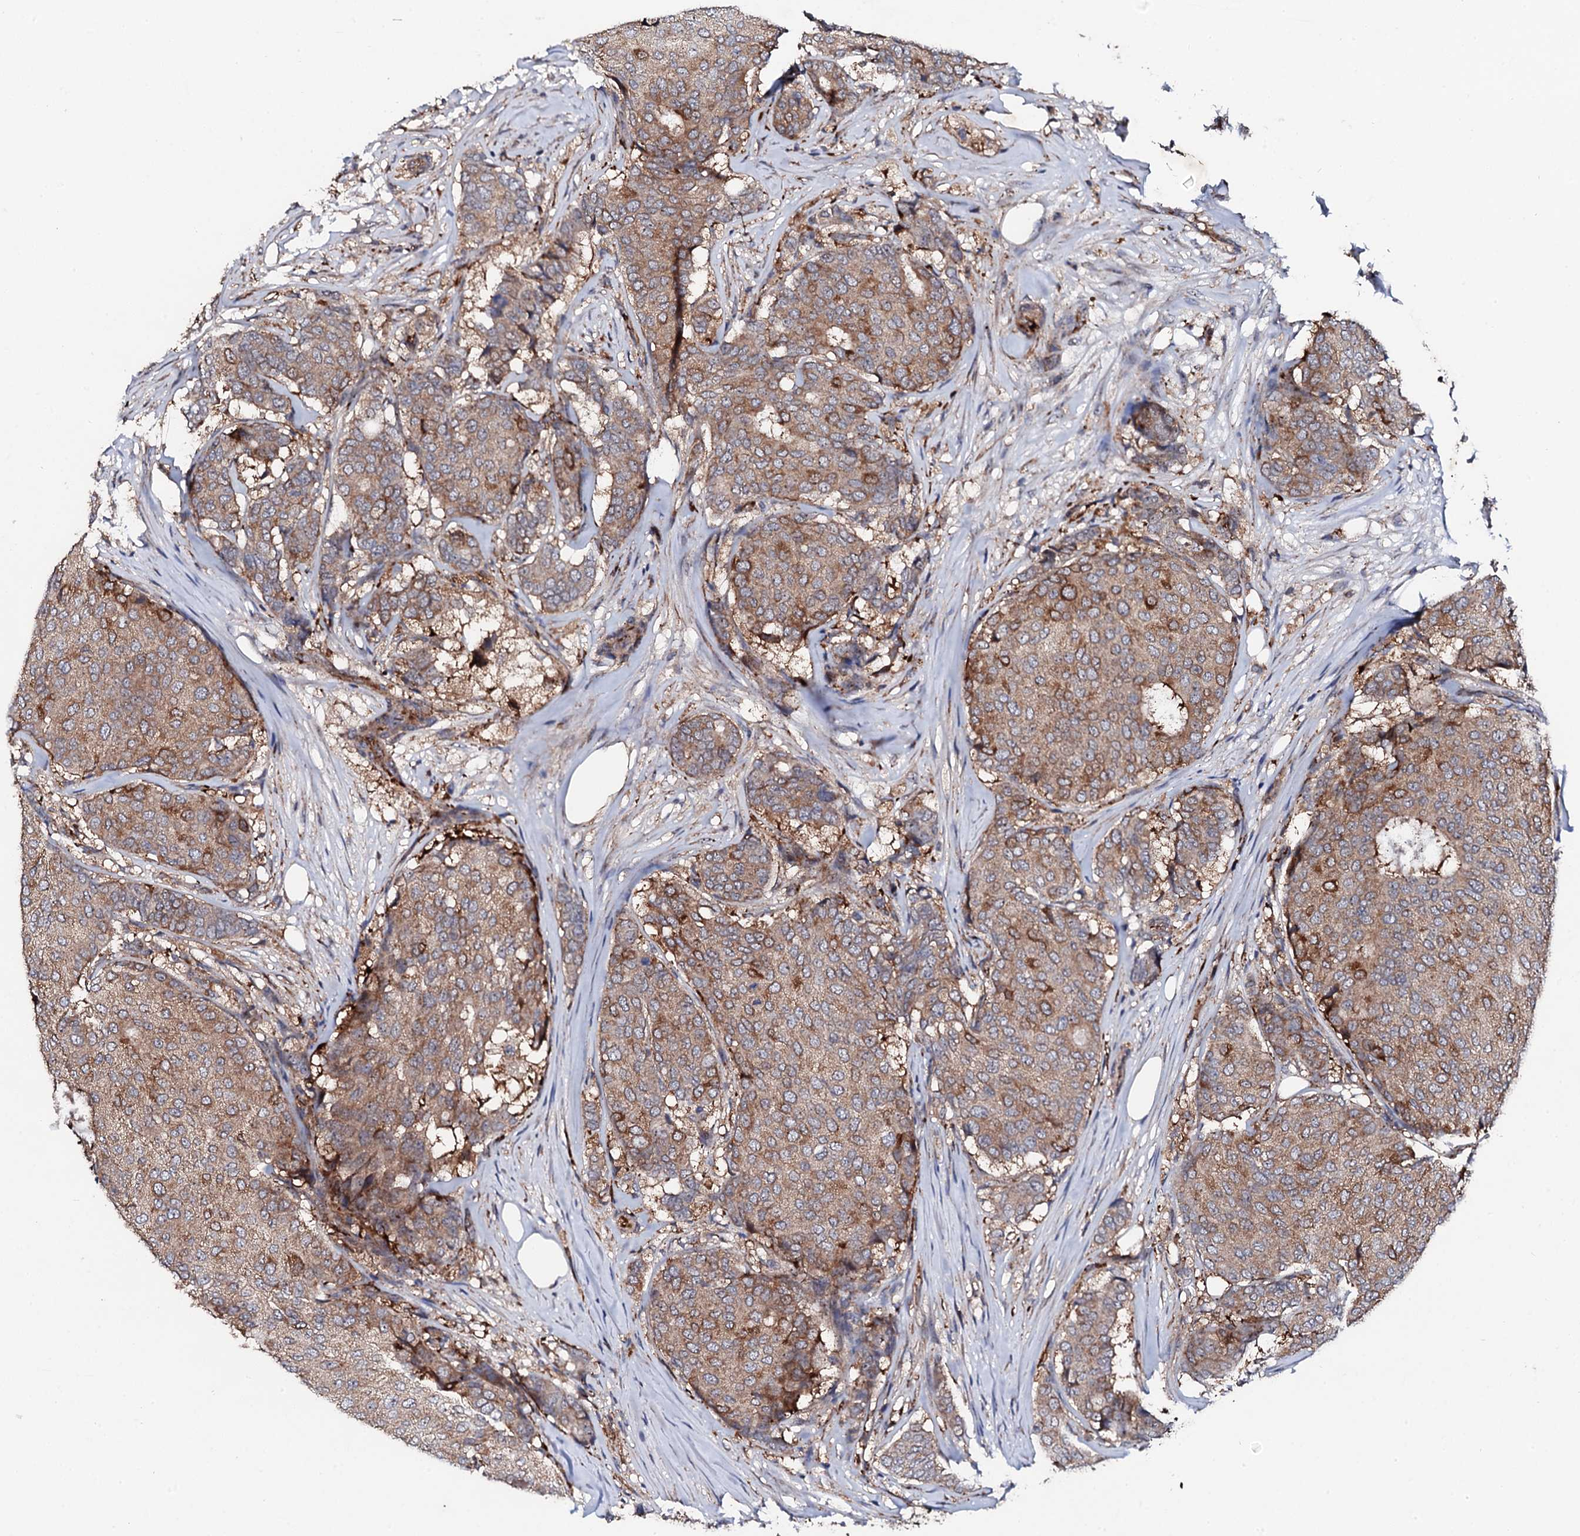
{"staining": {"intensity": "moderate", "quantity": ">75%", "location": "cytoplasmic/membranous"}, "tissue": "breast cancer", "cell_type": "Tumor cells", "image_type": "cancer", "snomed": [{"axis": "morphology", "description": "Duct carcinoma"}, {"axis": "topography", "description": "Breast"}], "caption": "Breast cancer (infiltrating ductal carcinoma) was stained to show a protein in brown. There is medium levels of moderate cytoplasmic/membranous staining in approximately >75% of tumor cells. The protein is stained brown, and the nuclei are stained in blue (DAB (3,3'-diaminobenzidine) IHC with brightfield microscopy, high magnification).", "gene": "GTPBP4", "patient": {"sex": "female", "age": 75}}